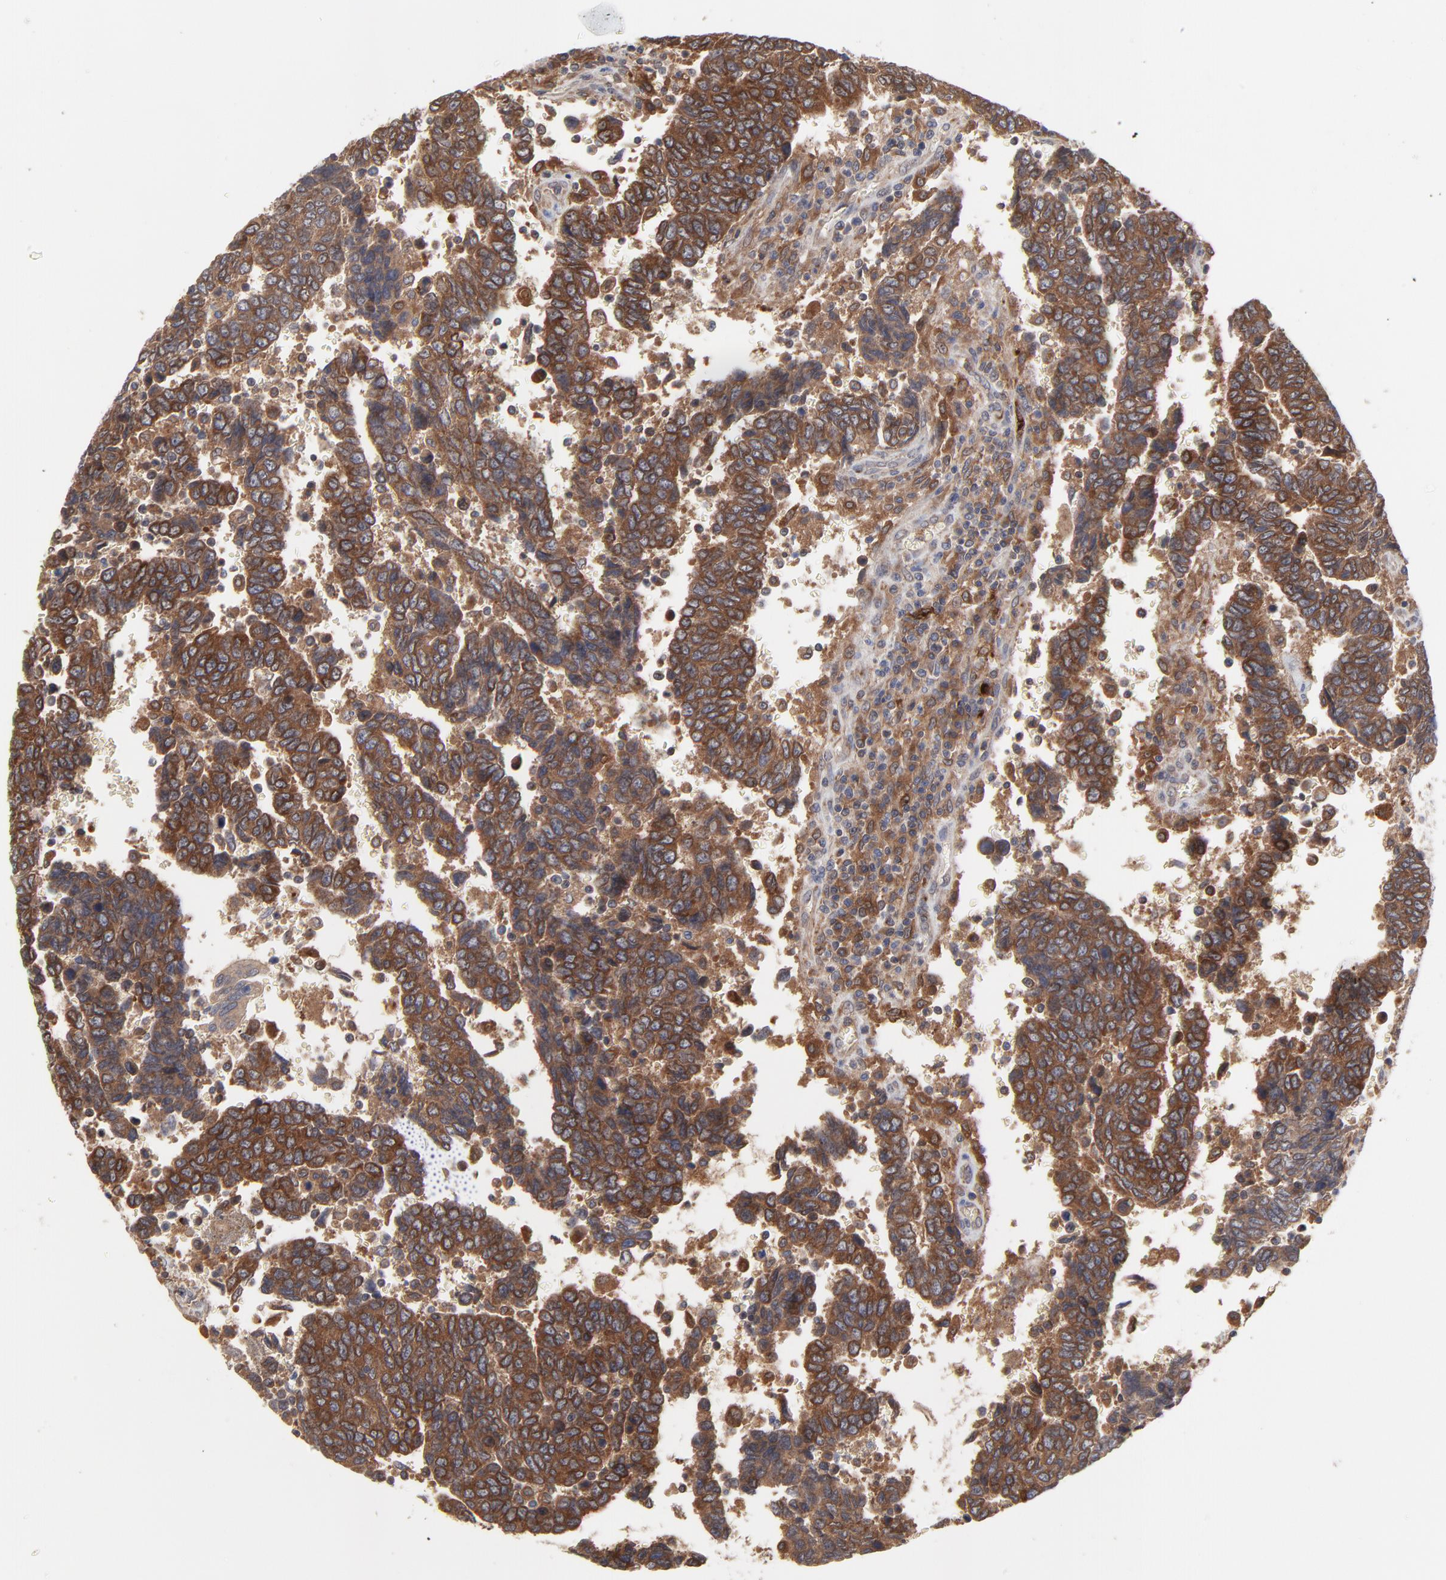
{"staining": {"intensity": "strong", "quantity": ">75%", "location": "cytoplasmic/membranous"}, "tissue": "urothelial cancer", "cell_type": "Tumor cells", "image_type": "cancer", "snomed": [{"axis": "morphology", "description": "Urothelial carcinoma, High grade"}, {"axis": "topography", "description": "Urinary bladder"}], "caption": "Immunohistochemistry (IHC) of high-grade urothelial carcinoma exhibits high levels of strong cytoplasmic/membranous positivity in approximately >75% of tumor cells. (brown staining indicates protein expression, while blue staining denotes nuclei).", "gene": "RAB9A", "patient": {"sex": "male", "age": 86}}